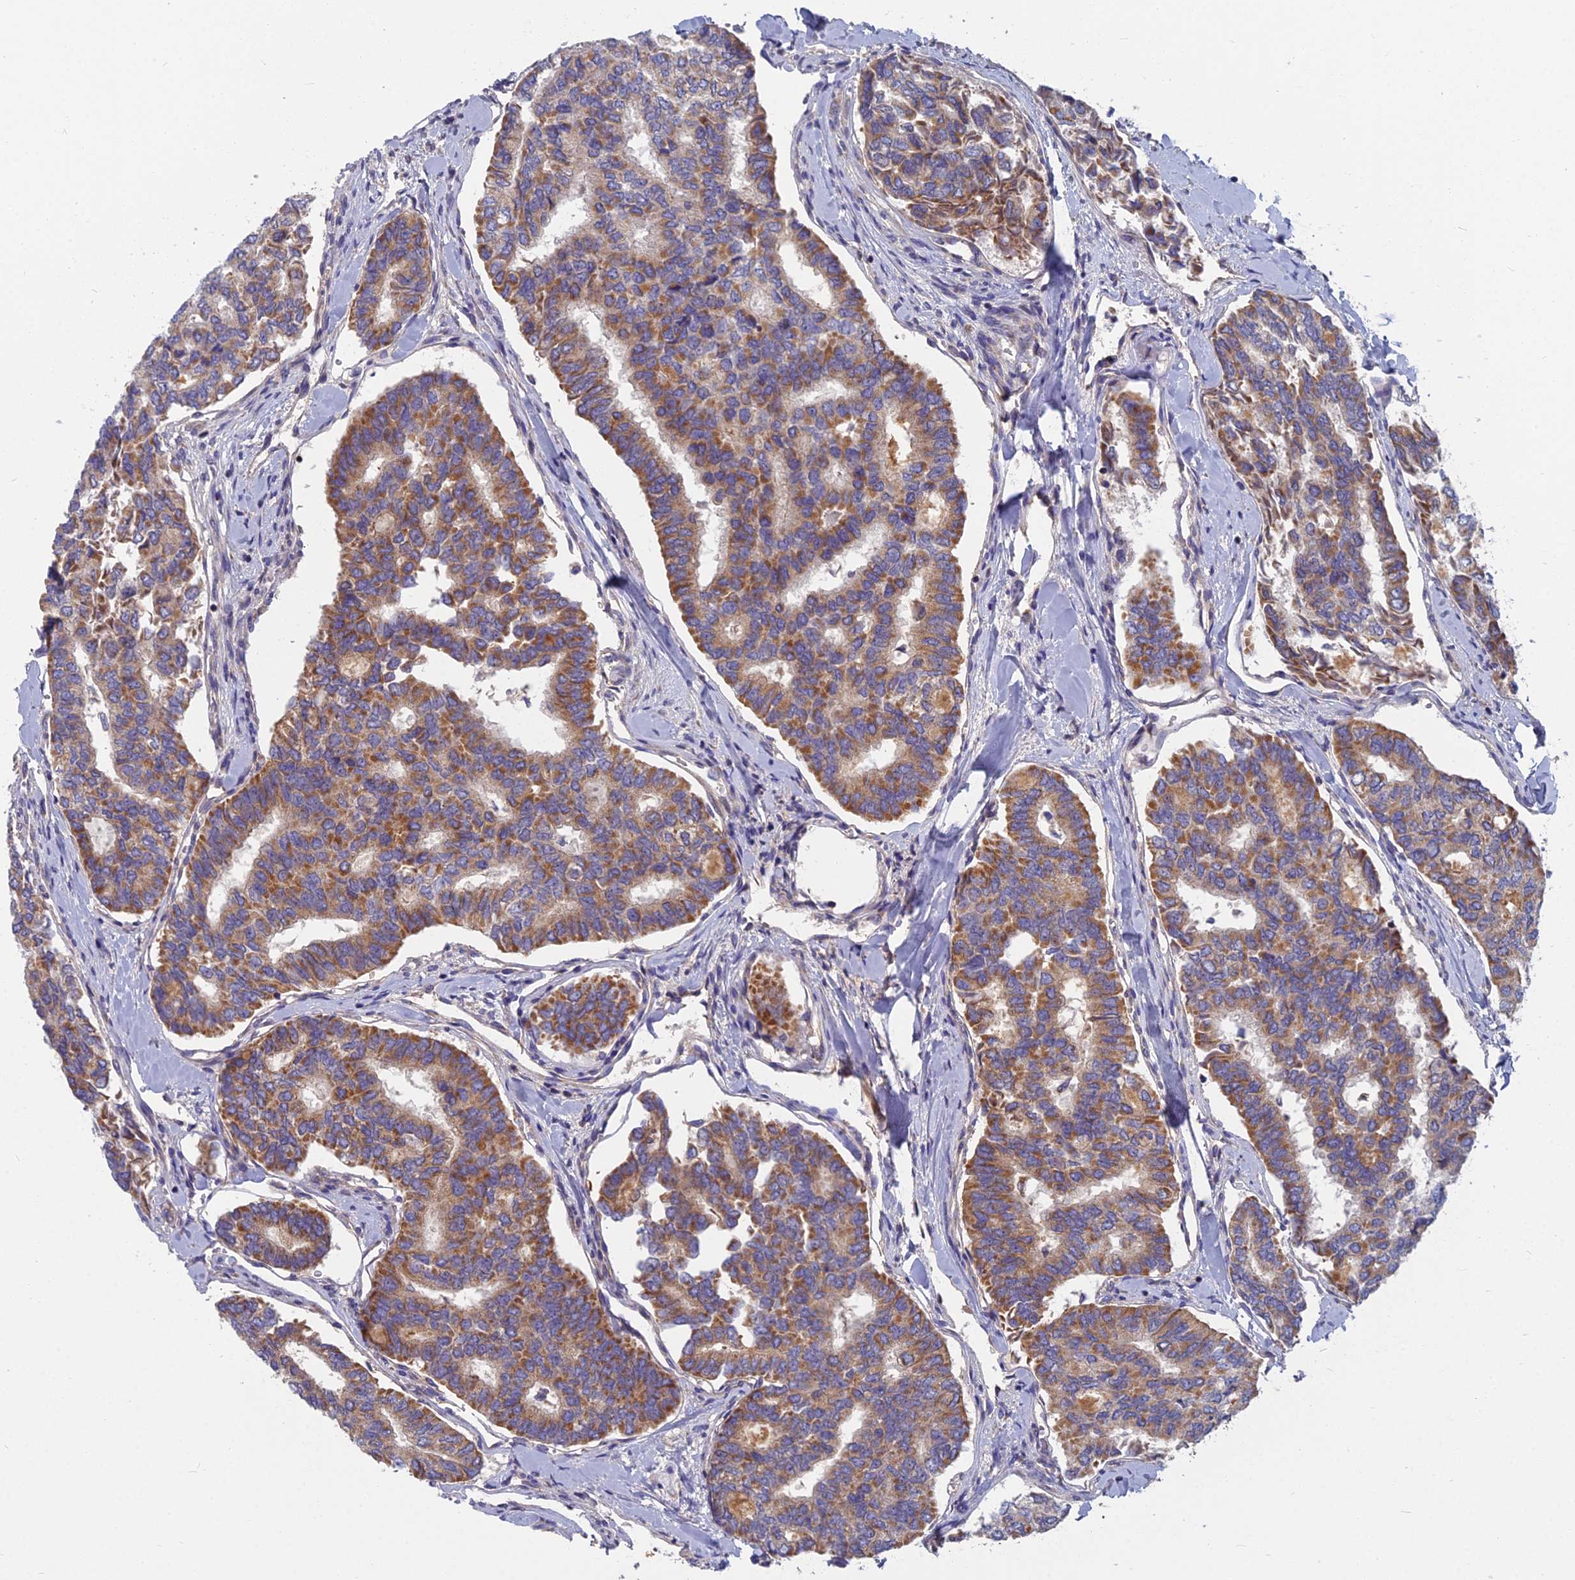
{"staining": {"intensity": "moderate", "quantity": ">75%", "location": "cytoplasmic/membranous"}, "tissue": "thyroid cancer", "cell_type": "Tumor cells", "image_type": "cancer", "snomed": [{"axis": "morphology", "description": "Papillary adenocarcinoma, NOS"}, {"axis": "topography", "description": "Thyroid gland"}], "caption": "Approximately >75% of tumor cells in thyroid cancer (papillary adenocarcinoma) reveal moderate cytoplasmic/membranous protein positivity as visualized by brown immunohistochemical staining.", "gene": "COX20", "patient": {"sex": "female", "age": 35}}